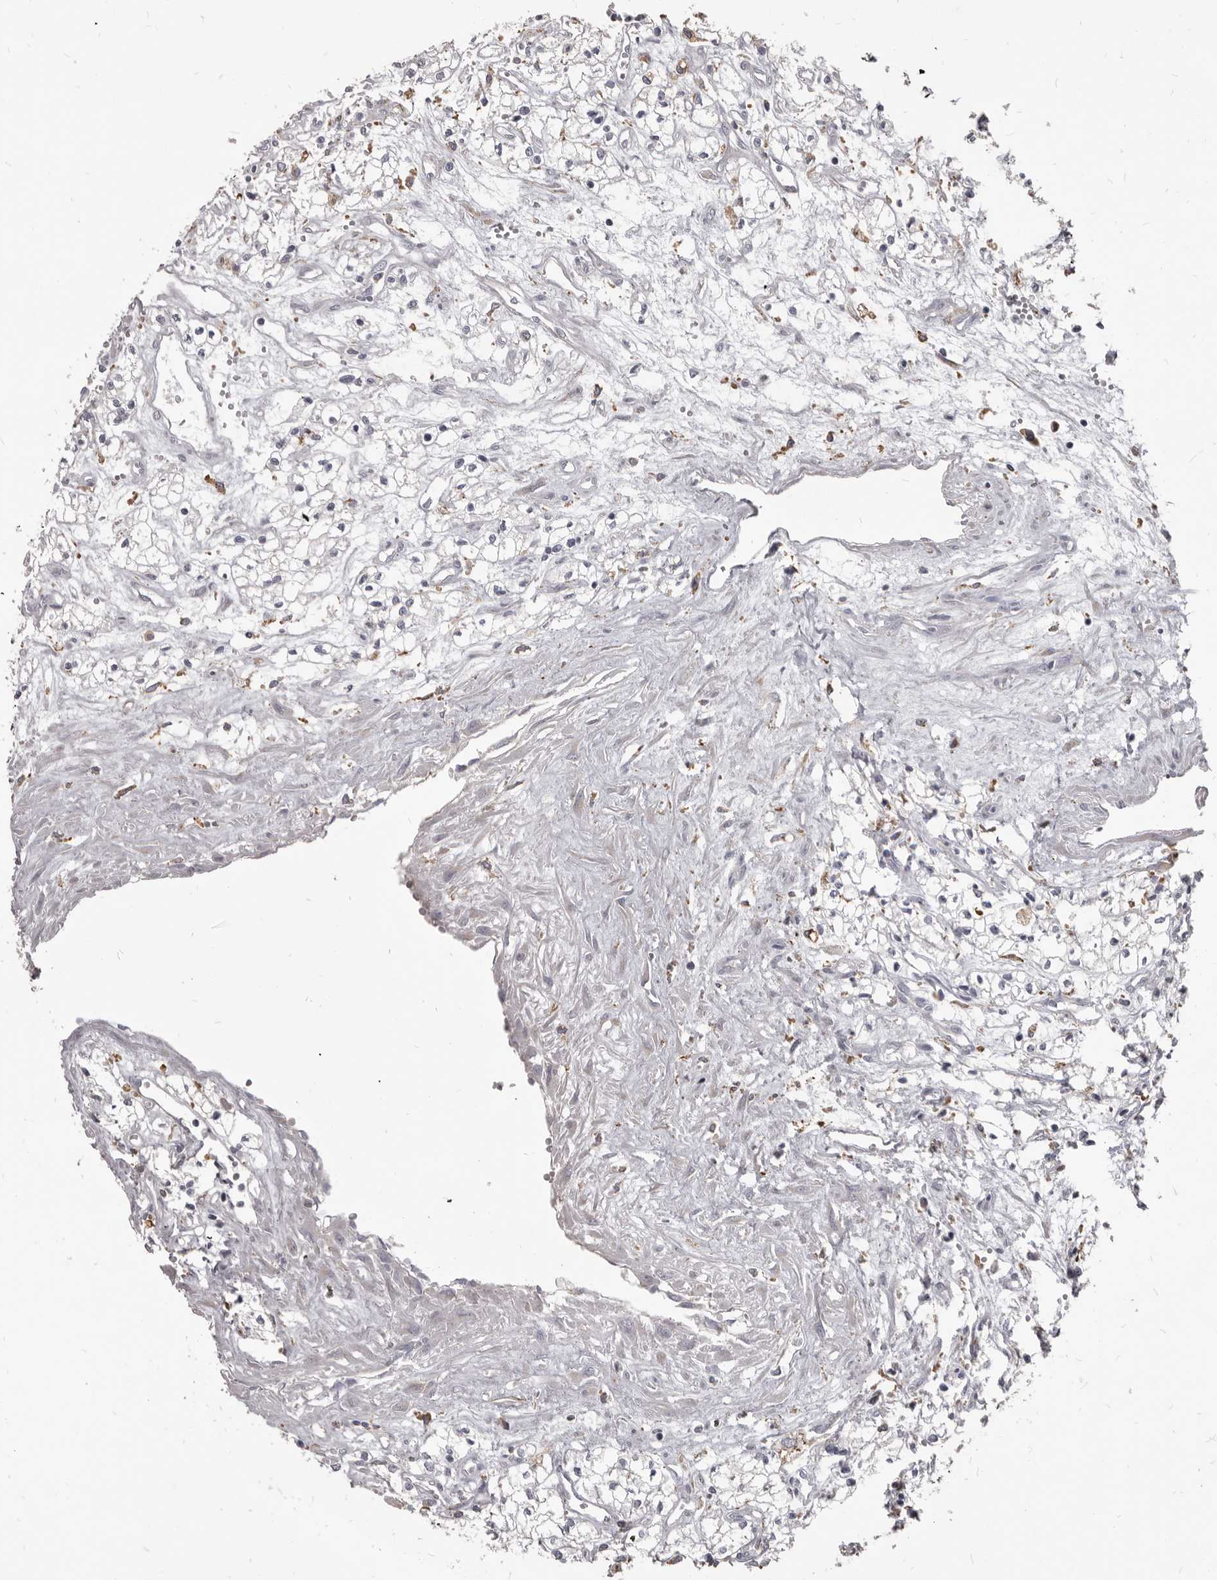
{"staining": {"intensity": "negative", "quantity": "none", "location": "none"}, "tissue": "renal cancer", "cell_type": "Tumor cells", "image_type": "cancer", "snomed": [{"axis": "morphology", "description": "Adenocarcinoma, NOS"}, {"axis": "topography", "description": "Kidney"}], "caption": "Image shows no significant protein staining in tumor cells of renal cancer (adenocarcinoma). (Immunohistochemistry (ihc), brightfield microscopy, high magnification).", "gene": "PI4K2A", "patient": {"sex": "male", "age": 59}}